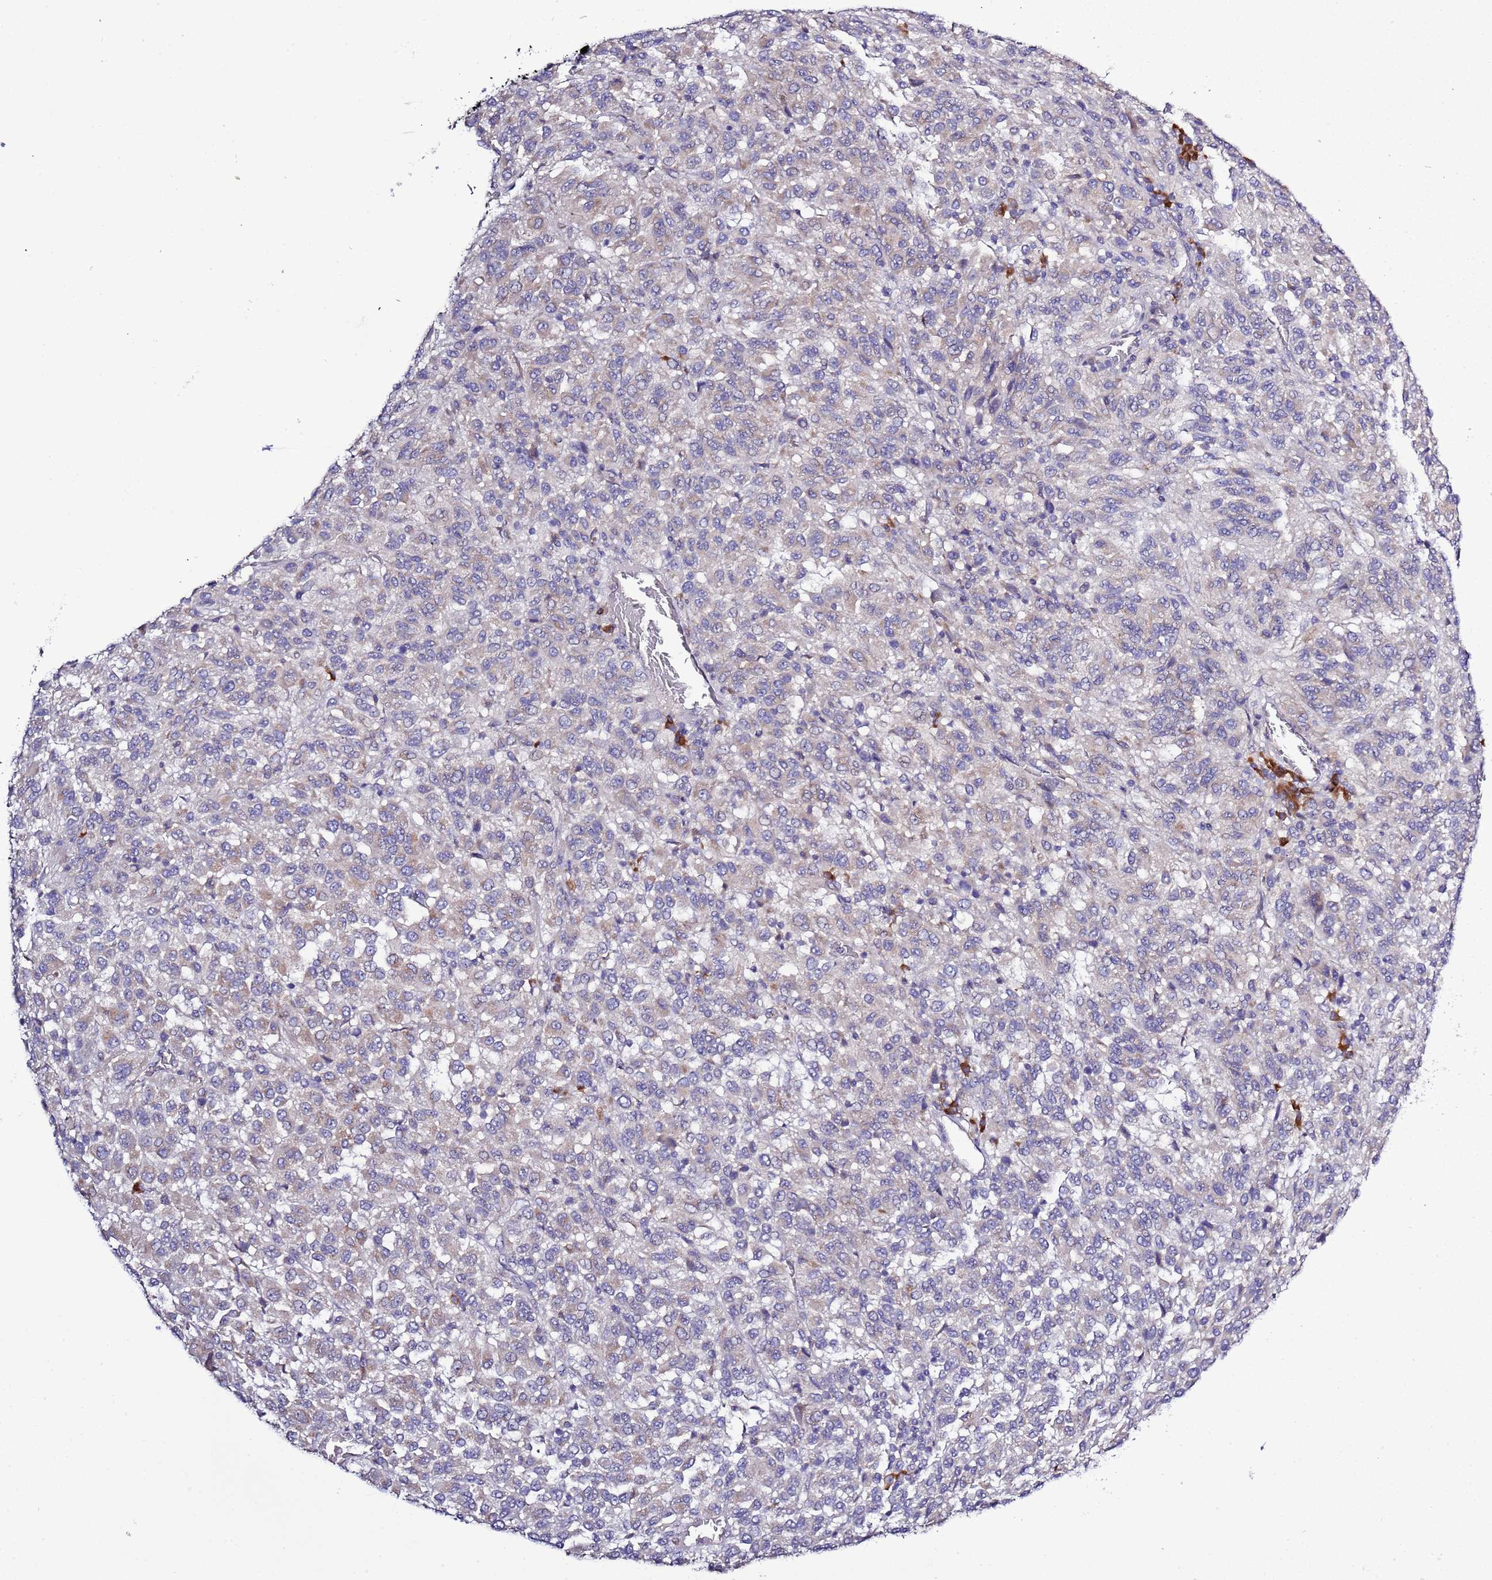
{"staining": {"intensity": "negative", "quantity": "none", "location": "none"}, "tissue": "melanoma", "cell_type": "Tumor cells", "image_type": "cancer", "snomed": [{"axis": "morphology", "description": "Malignant melanoma, Metastatic site"}, {"axis": "topography", "description": "Lung"}], "caption": "The histopathology image displays no staining of tumor cells in melanoma.", "gene": "SPCS1", "patient": {"sex": "male", "age": 64}}